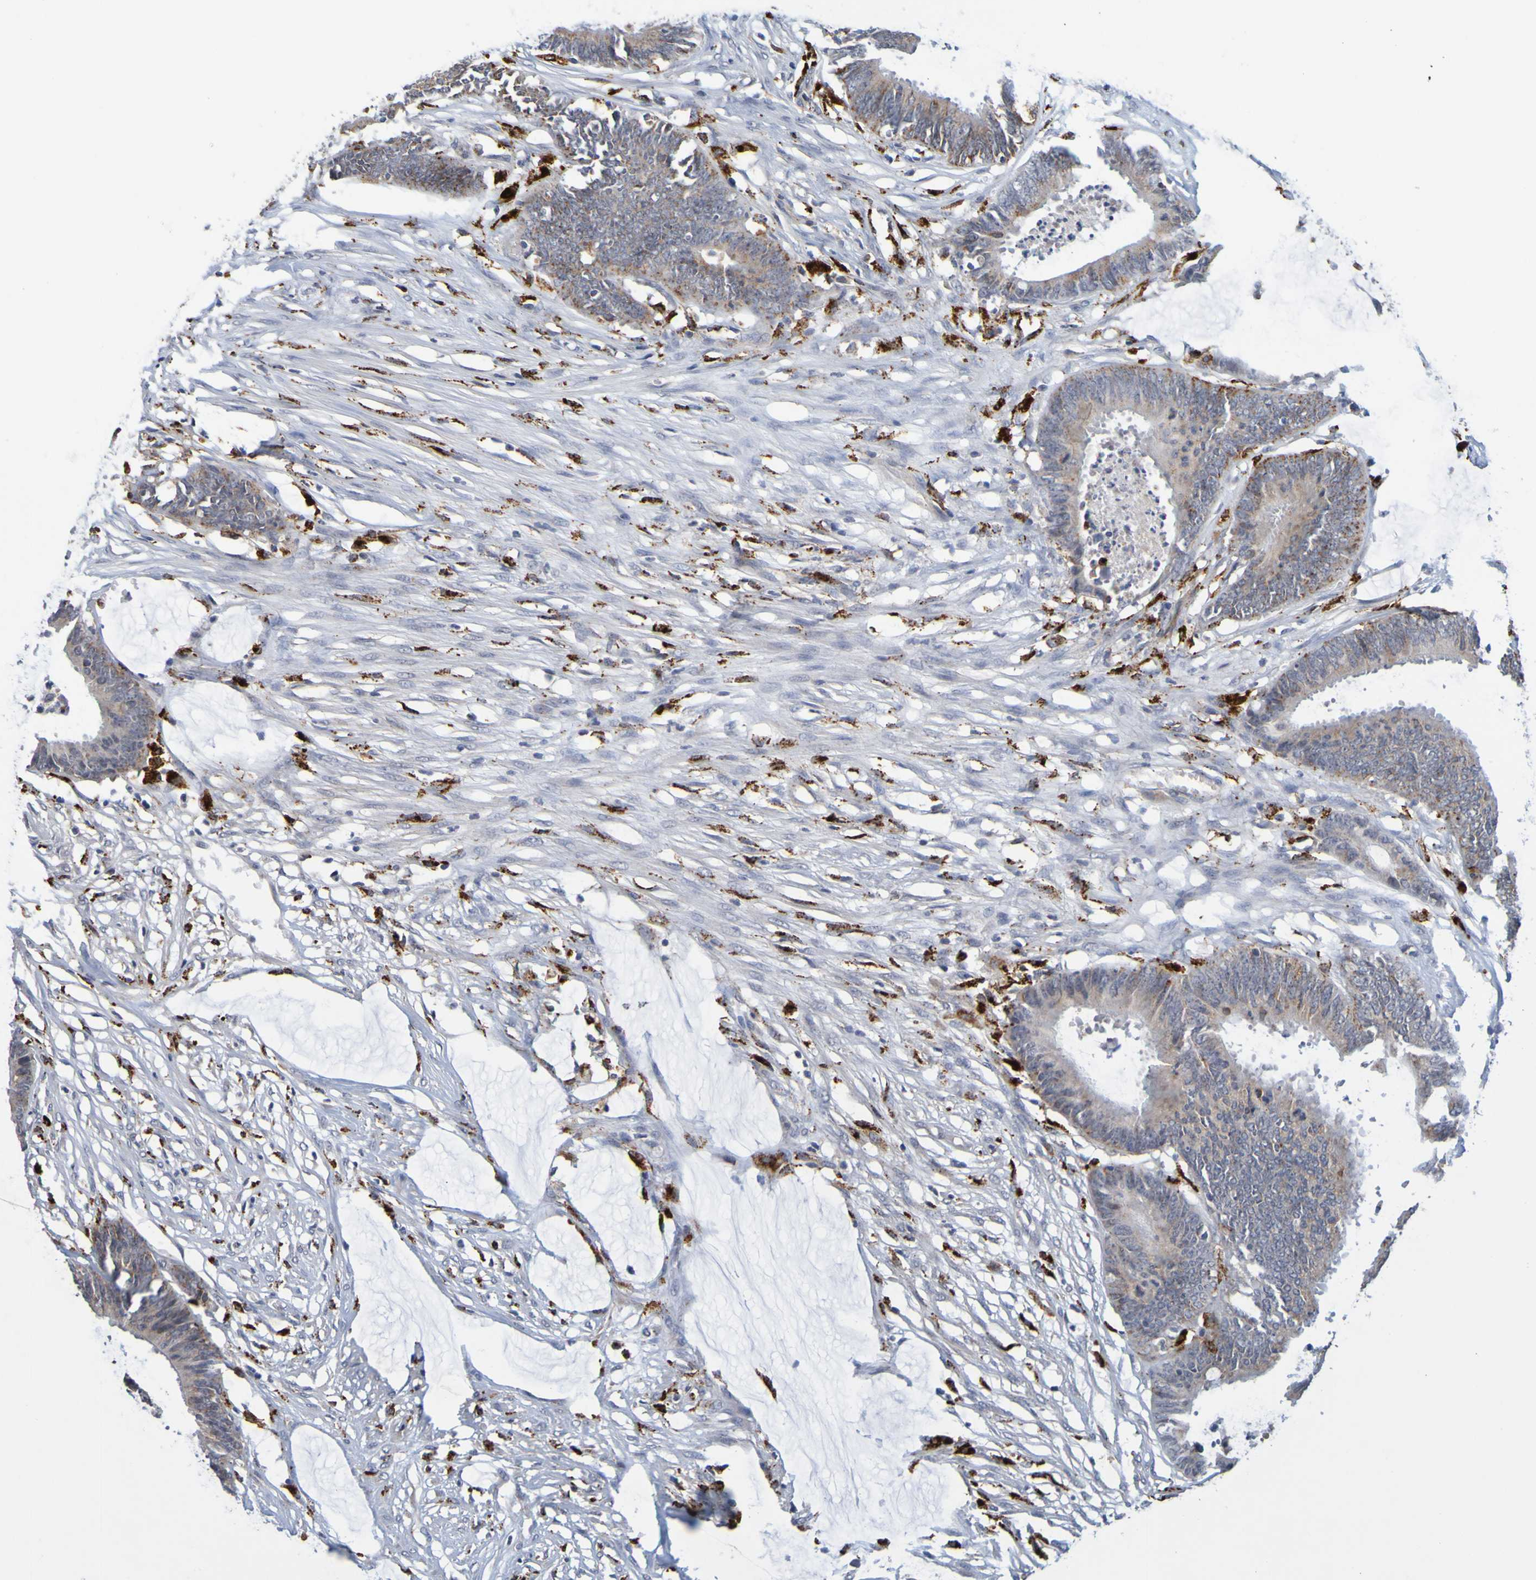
{"staining": {"intensity": "moderate", "quantity": "<25%", "location": "cytoplasmic/membranous"}, "tissue": "colorectal cancer", "cell_type": "Tumor cells", "image_type": "cancer", "snomed": [{"axis": "morphology", "description": "Adenocarcinoma, NOS"}, {"axis": "topography", "description": "Rectum"}], "caption": "Tumor cells display low levels of moderate cytoplasmic/membranous expression in about <25% of cells in colorectal cancer (adenocarcinoma).", "gene": "TPH1", "patient": {"sex": "female", "age": 66}}